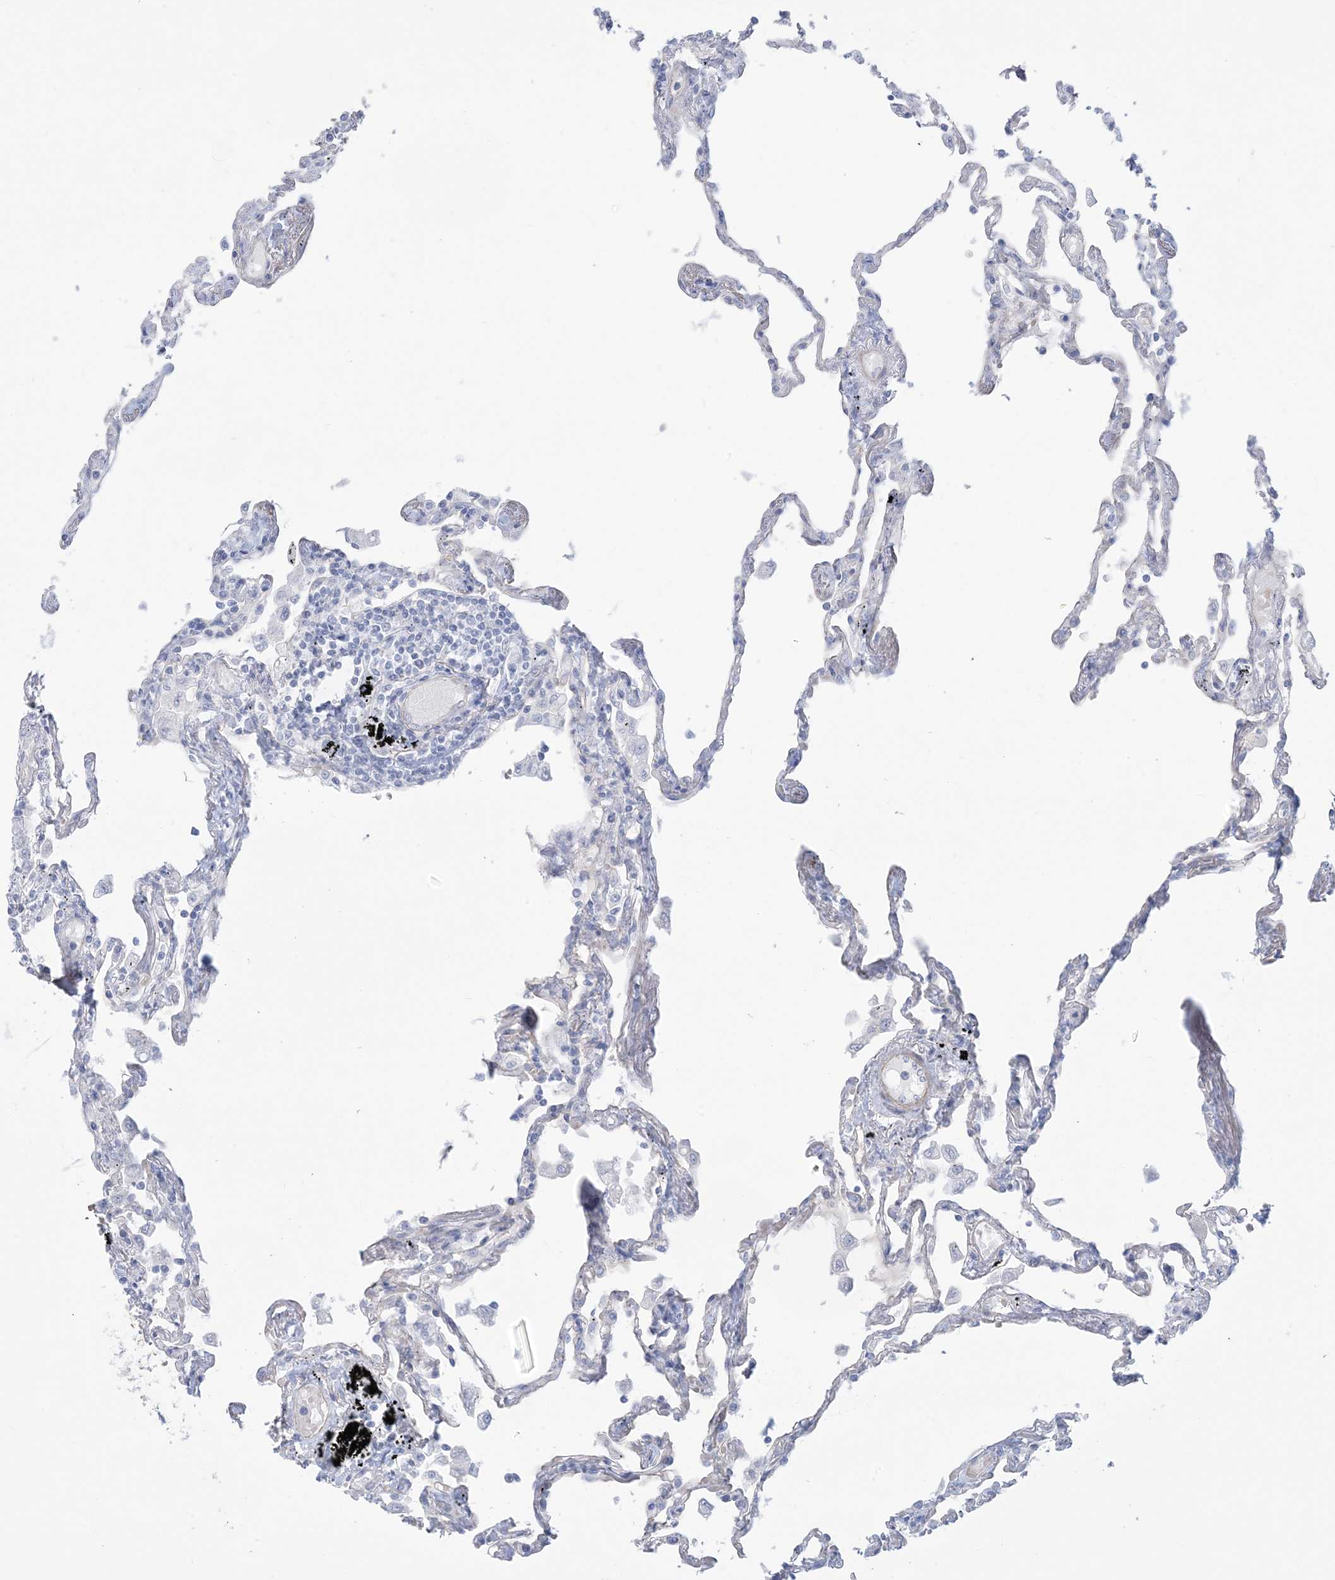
{"staining": {"intensity": "negative", "quantity": "none", "location": "none"}, "tissue": "lung", "cell_type": "Alveolar cells", "image_type": "normal", "snomed": [{"axis": "morphology", "description": "Normal tissue, NOS"}, {"axis": "topography", "description": "Lung"}], "caption": "The immunohistochemistry (IHC) image has no significant staining in alveolar cells of lung. (IHC, brightfield microscopy, high magnification).", "gene": "AGXT", "patient": {"sex": "female", "age": 67}}